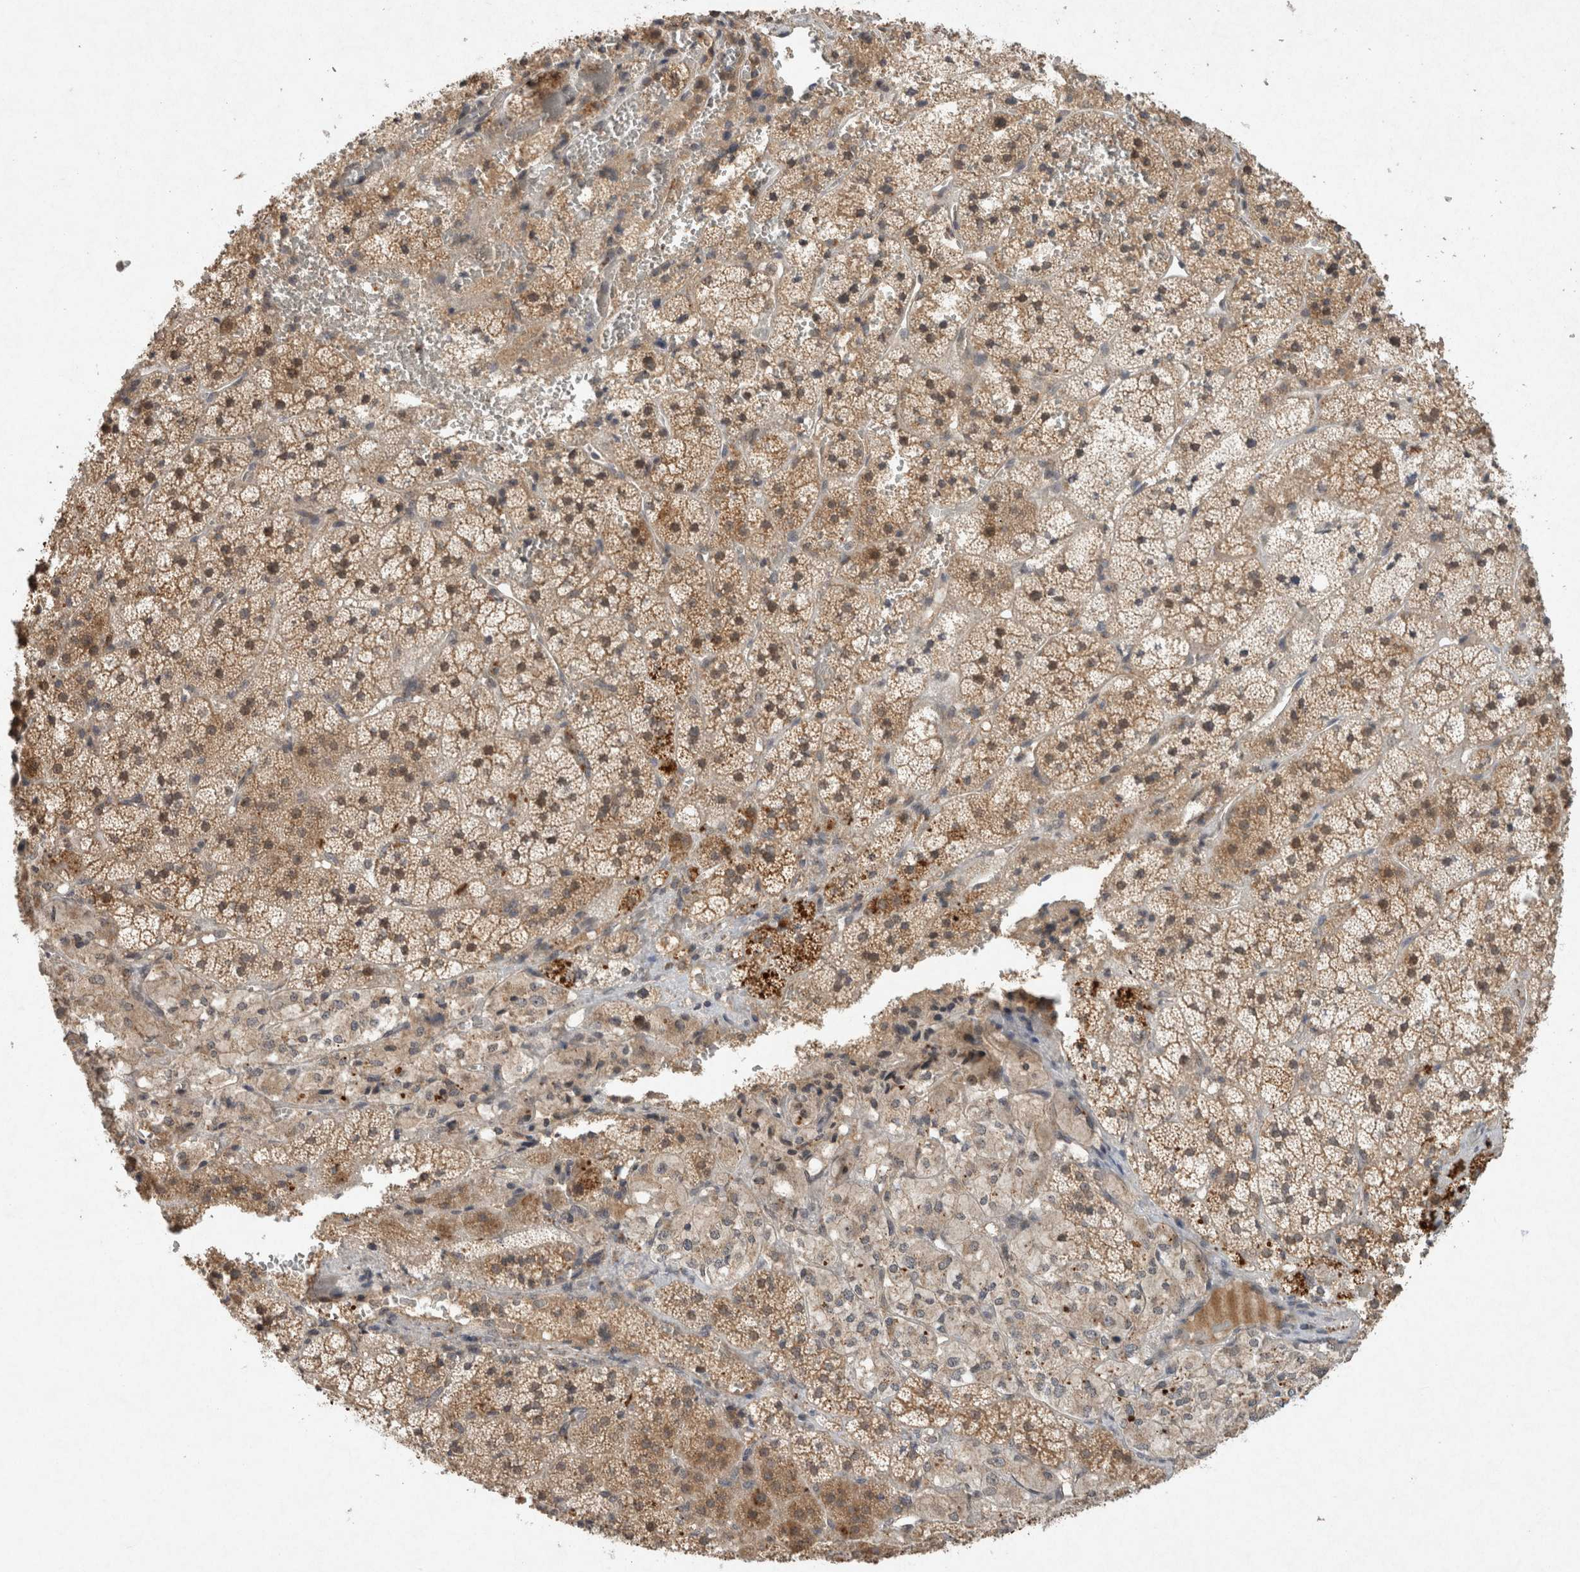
{"staining": {"intensity": "moderate", "quantity": ">75%", "location": "cytoplasmic/membranous"}, "tissue": "adrenal gland", "cell_type": "Glandular cells", "image_type": "normal", "snomed": [{"axis": "morphology", "description": "Normal tissue, NOS"}, {"axis": "topography", "description": "Adrenal gland"}], "caption": "The micrograph reveals immunohistochemical staining of unremarkable adrenal gland. There is moderate cytoplasmic/membranous positivity is present in about >75% of glandular cells.", "gene": "LOXL2", "patient": {"sex": "female", "age": 44}}